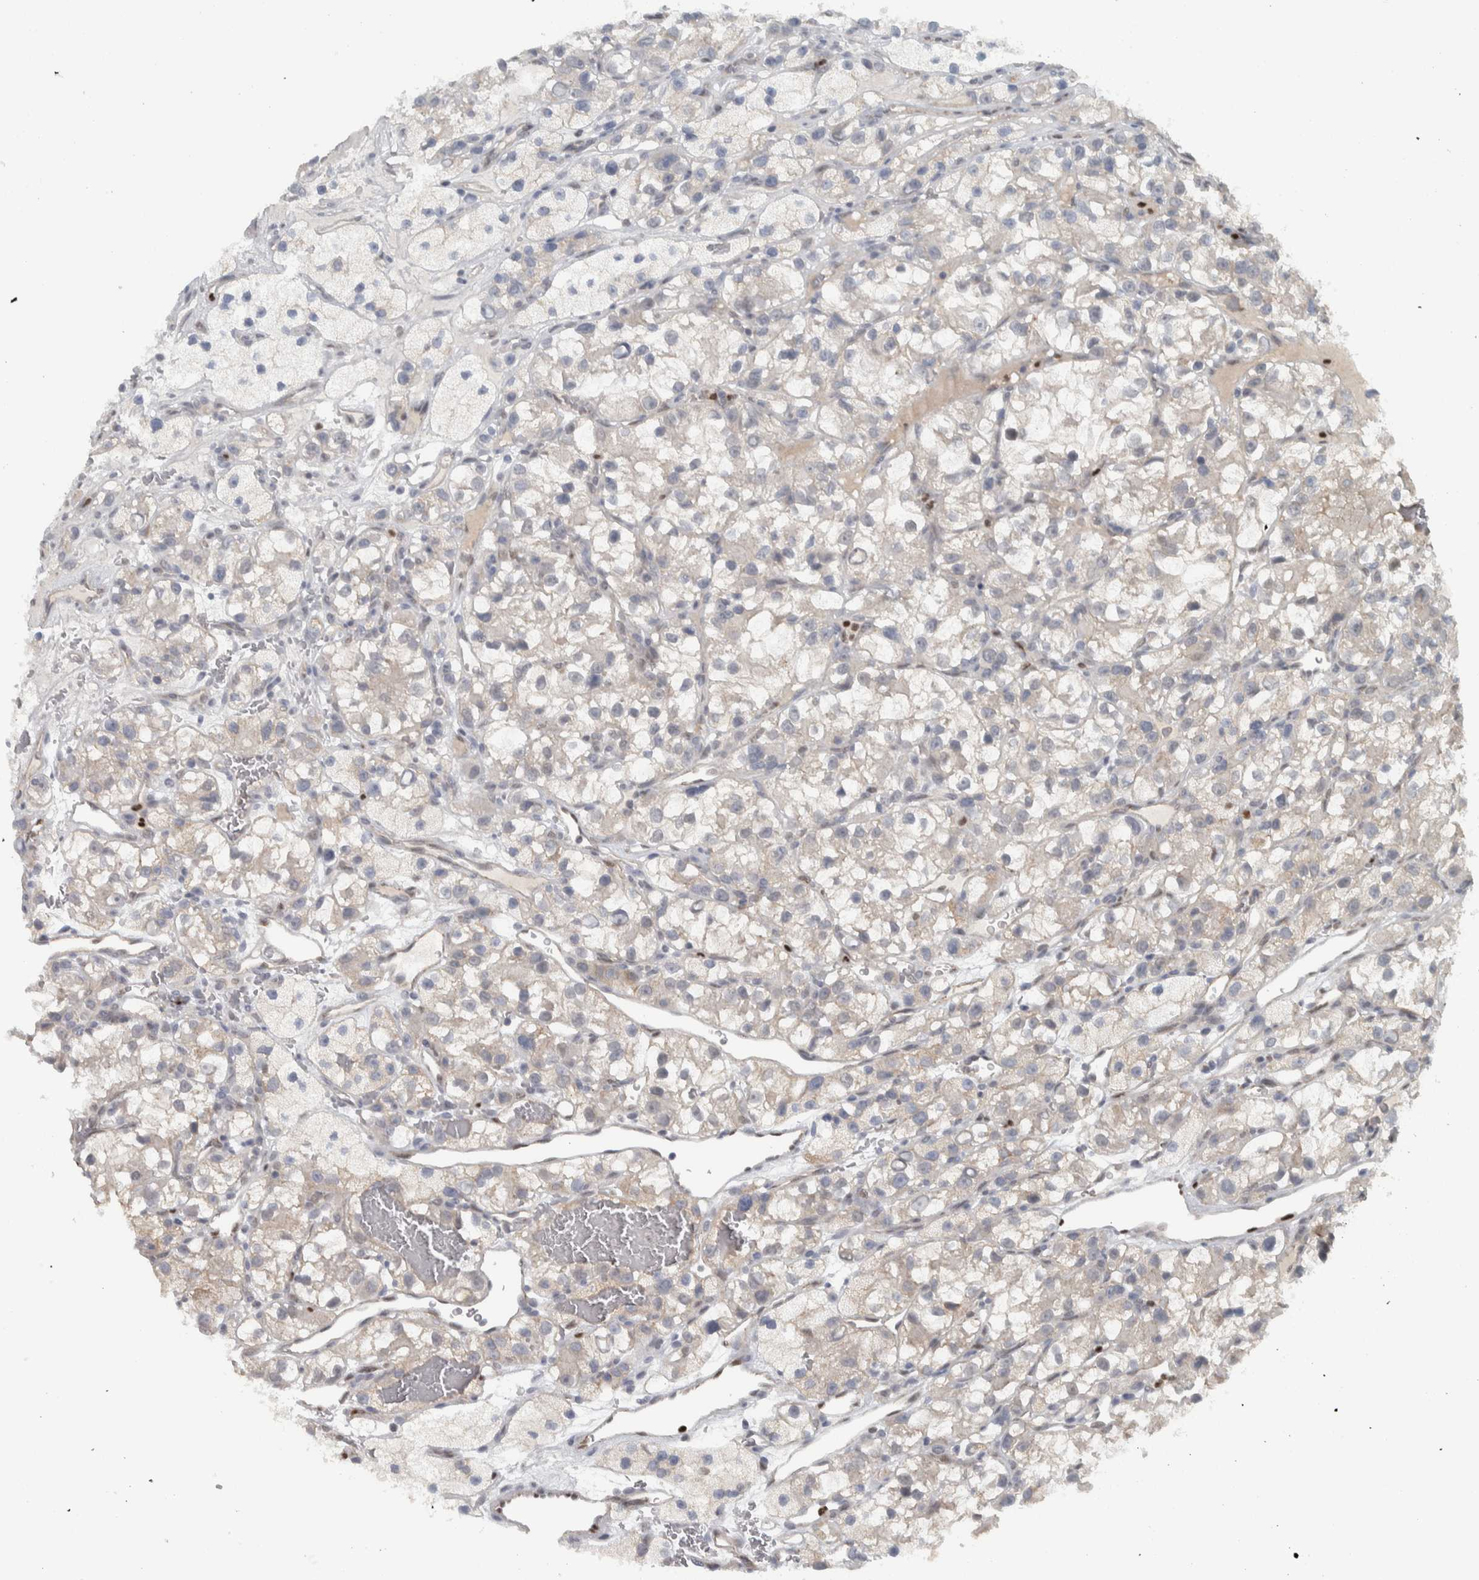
{"staining": {"intensity": "negative", "quantity": "none", "location": "none"}, "tissue": "renal cancer", "cell_type": "Tumor cells", "image_type": "cancer", "snomed": [{"axis": "morphology", "description": "Adenocarcinoma, NOS"}, {"axis": "topography", "description": "Kidney"}], "caption": "The immunohistochemistry histopathology image has no significant expression in tumor cells of renal adenocarcinoma tissue. (DAB (3,3'-diaminobenzidine) IHC, high magnification).", "gene": "ADPRM", "patient": {"sex": "female", "age": 57}}